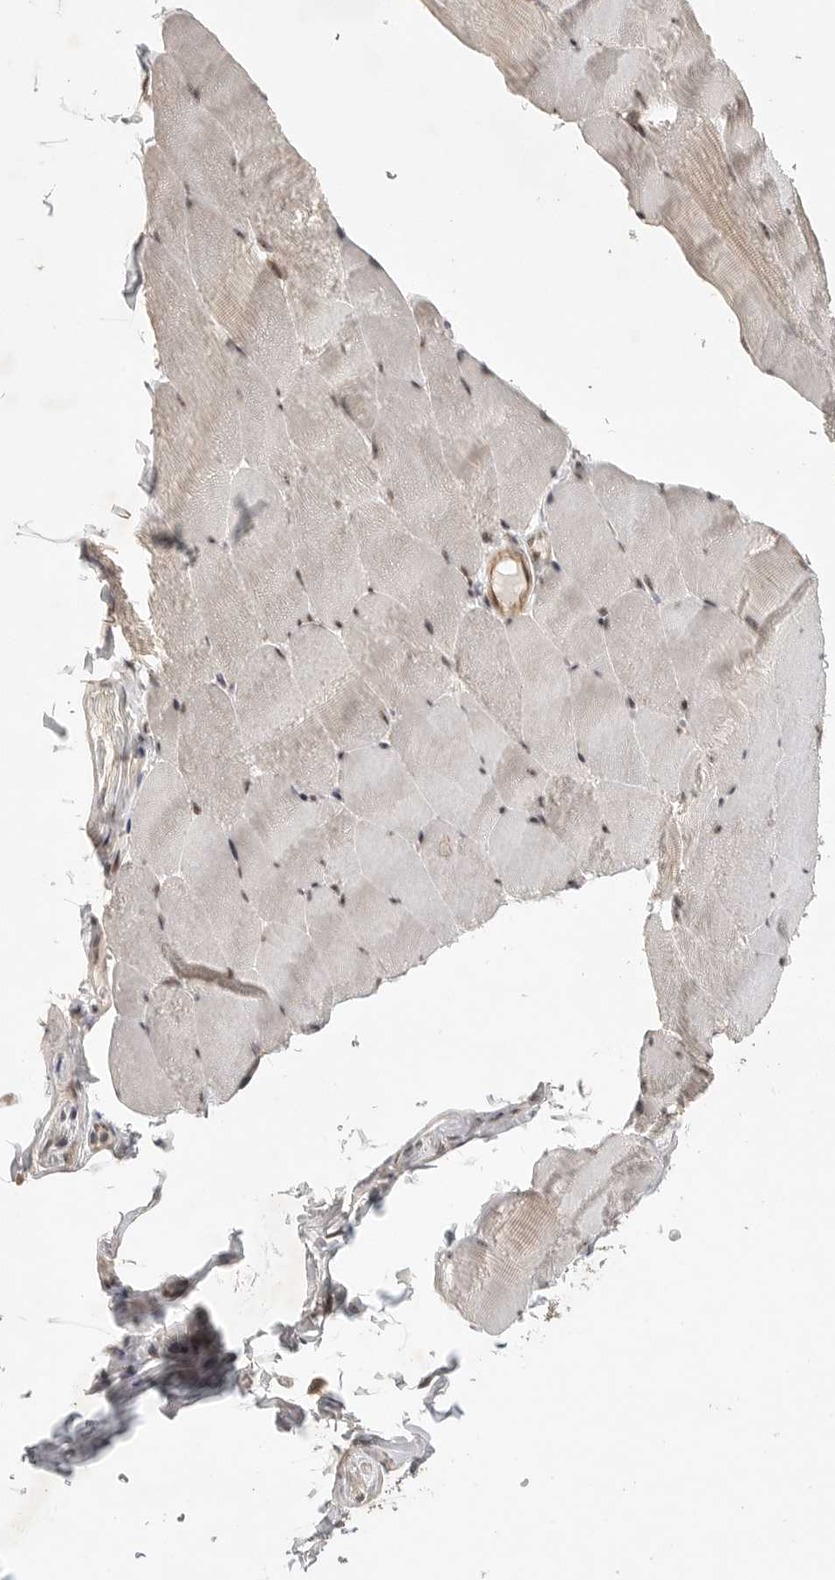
{"staining": {"intensity": "weak", "quantity": "25%-75%", "location": "cytoplasmic/membranous,nuclear"}, "tissue": "skeletal muscle", "cell_type": "Myocytes", "image_type": "normal", "snomed": [{"axis": "morphology", "description": "Normal tissue, NOS"}, {"axis": "topography", "description": "Skeletal muscle"}], "caption": "This micrograph shows immunohistochemistry (IHC) staining of normal skeletal muscle, with low weak cytoplasmic/membranous,nuclear staining in about 25%-75% of myocytes.", "gene": "POMP", "patient": {"sex": "male", "age": 62}}